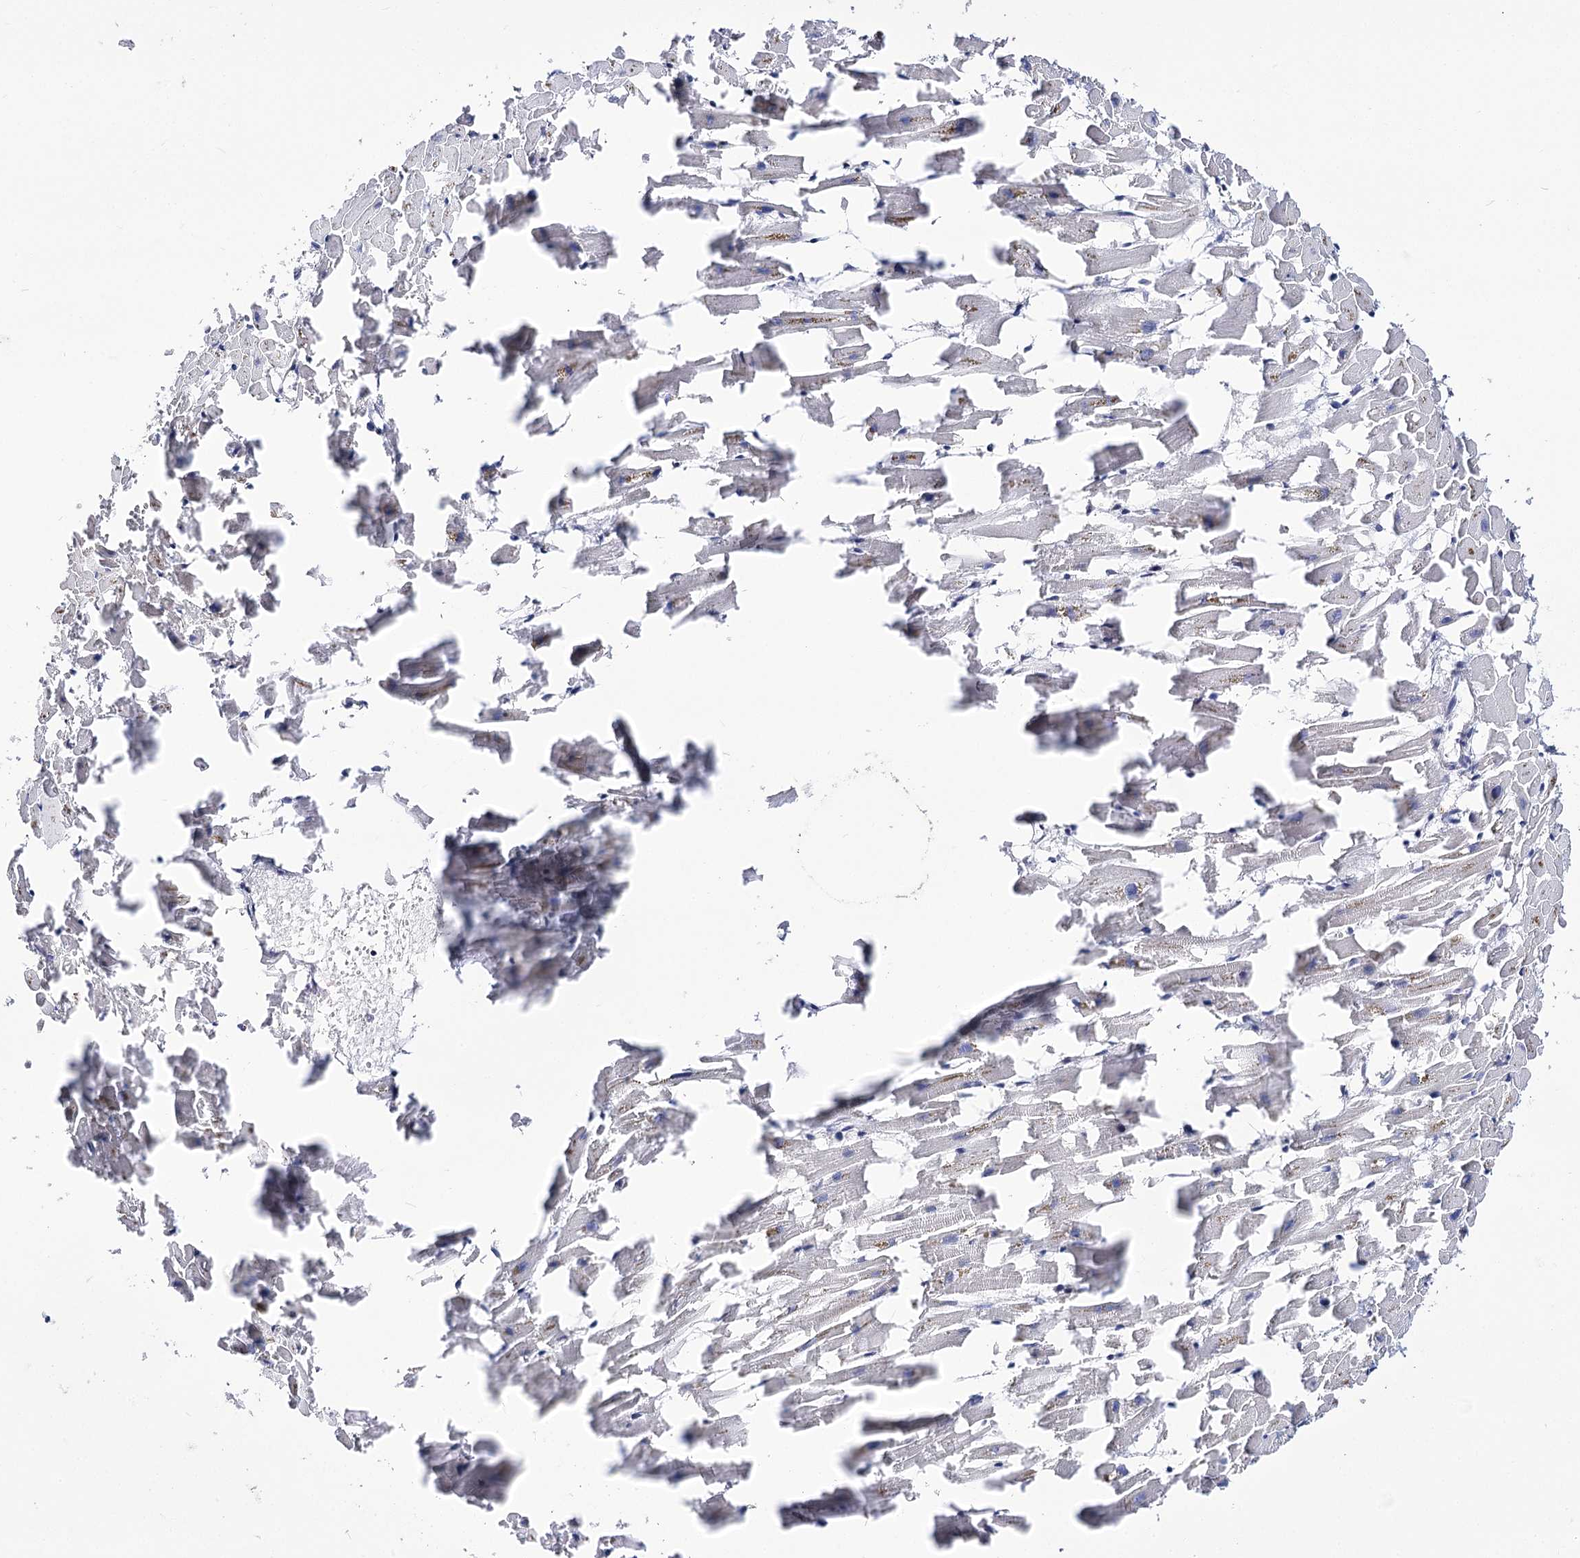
{"staining": {"intensity": "moderate", "quantity": "<25%", "location": "cytoplasmic/membranous,nuclear"}, "tissue": "heart muscle", "cell_type": "Cardiomyocytes", "image_type": "normal", "snomed": [{"axis": "morphology", "description": "Normal tissue, NOS"}, {"axis": "topography", "description": "Heart"}], "caption": "Immunohistochemical staining of benign human heart muscle displays moderate cytoplasmic/membranous,nuclear protein expression in approximately <25% of cardiomyocytes. (DAB (3,3'-diaminobenzidine) IHC with brightfield microscopy, high magnification).", "gene": "TMEM201", "patient": {"sex": "female", "age": 64}}